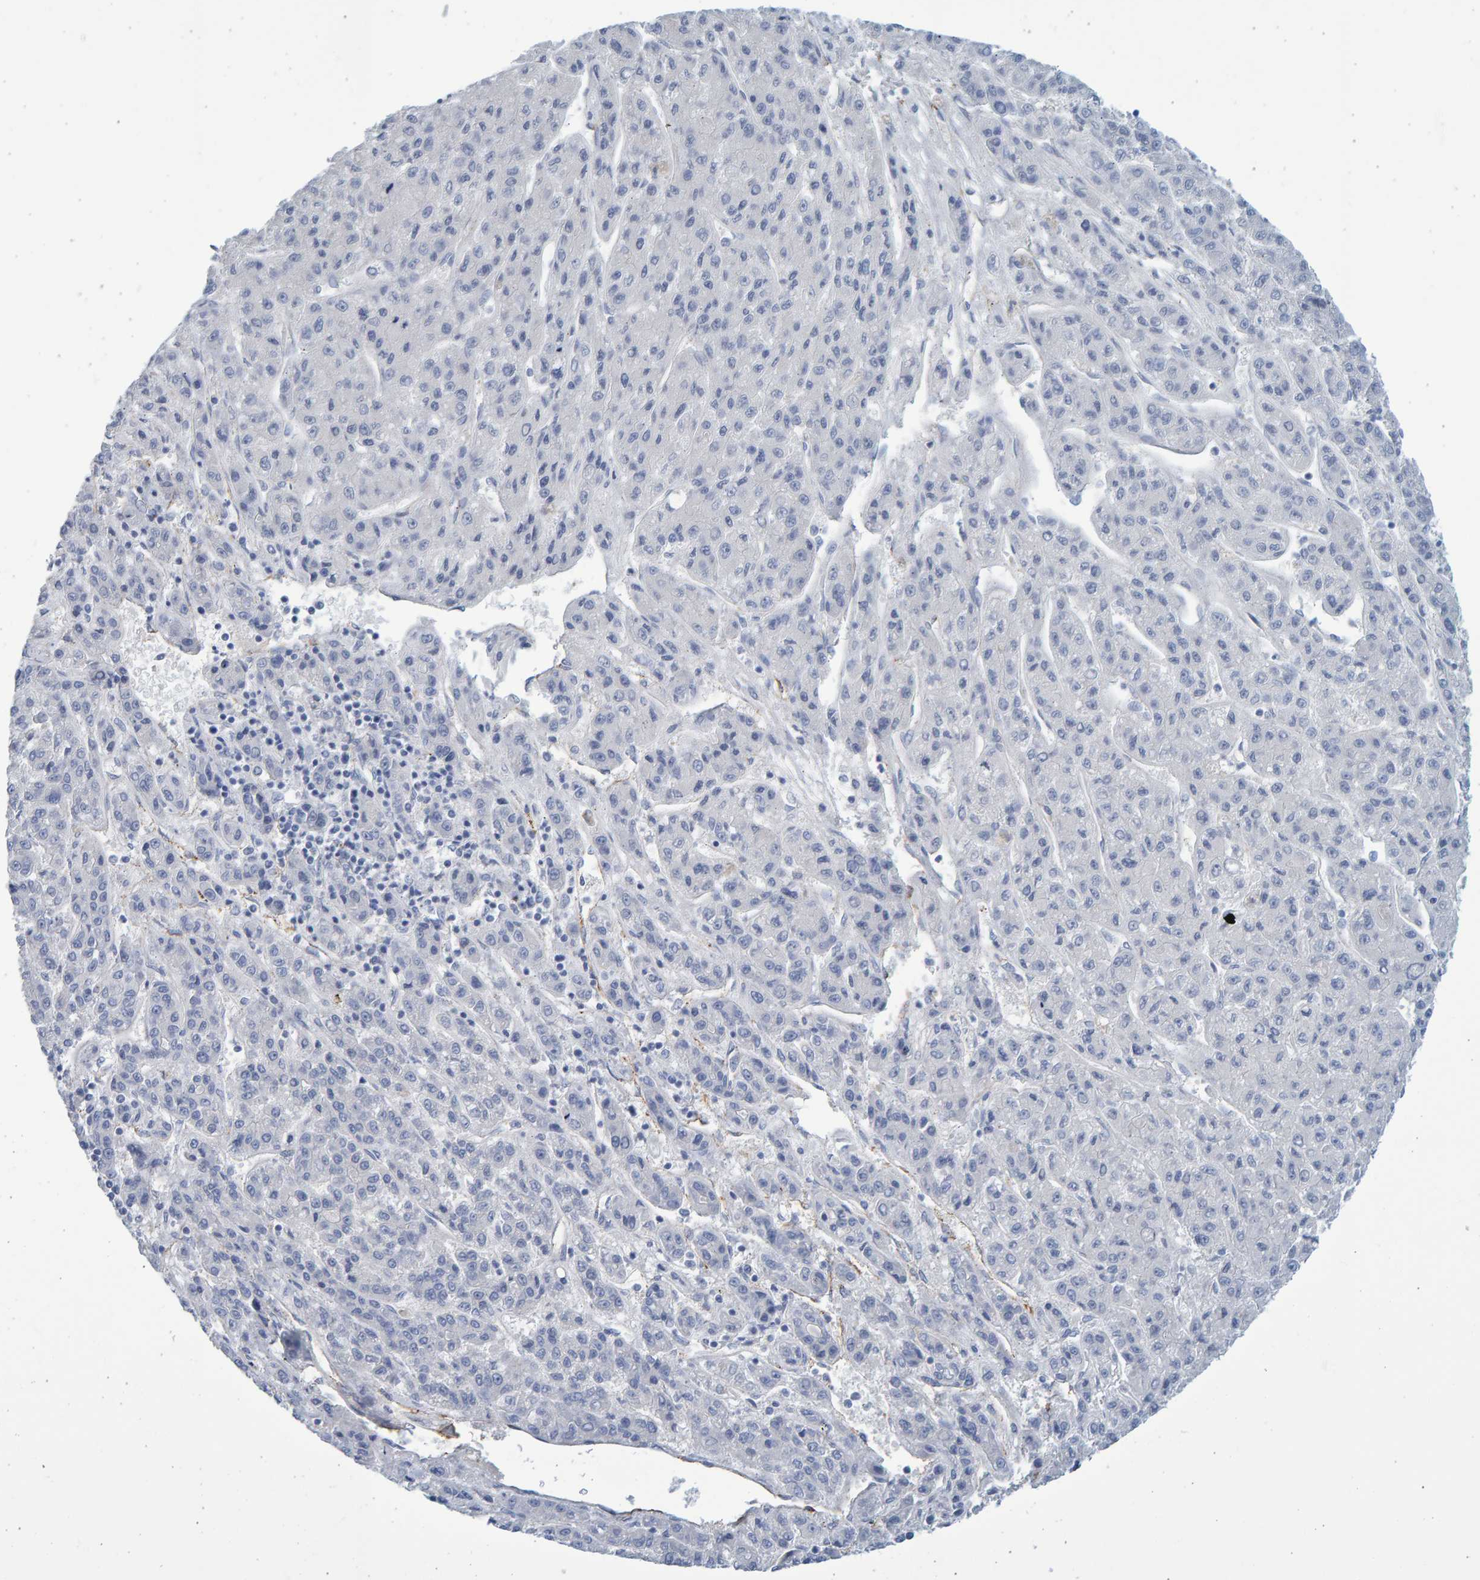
{"staining": {"intensity": "negative", "quantity": "none", "location": "none"}, "tissue": "liver cancer", "cell_type": "Tumor cells", "image_type": "cancer", "snomed": [{"axis": "morphology", "description": "Carcinoma, Hepatocellular, NOS"}, {"axis": "topography", "description": "Liver"}], "caption": "High magnification brightfield microscopy of liver hepatocellular carcinoma stained with DAB (brown) and counterstained with hematoxylin (blue): tumor cells show no significant positivity.", "gene": "SLC34A3", "patient": {"sex": "male", "age": 70}}